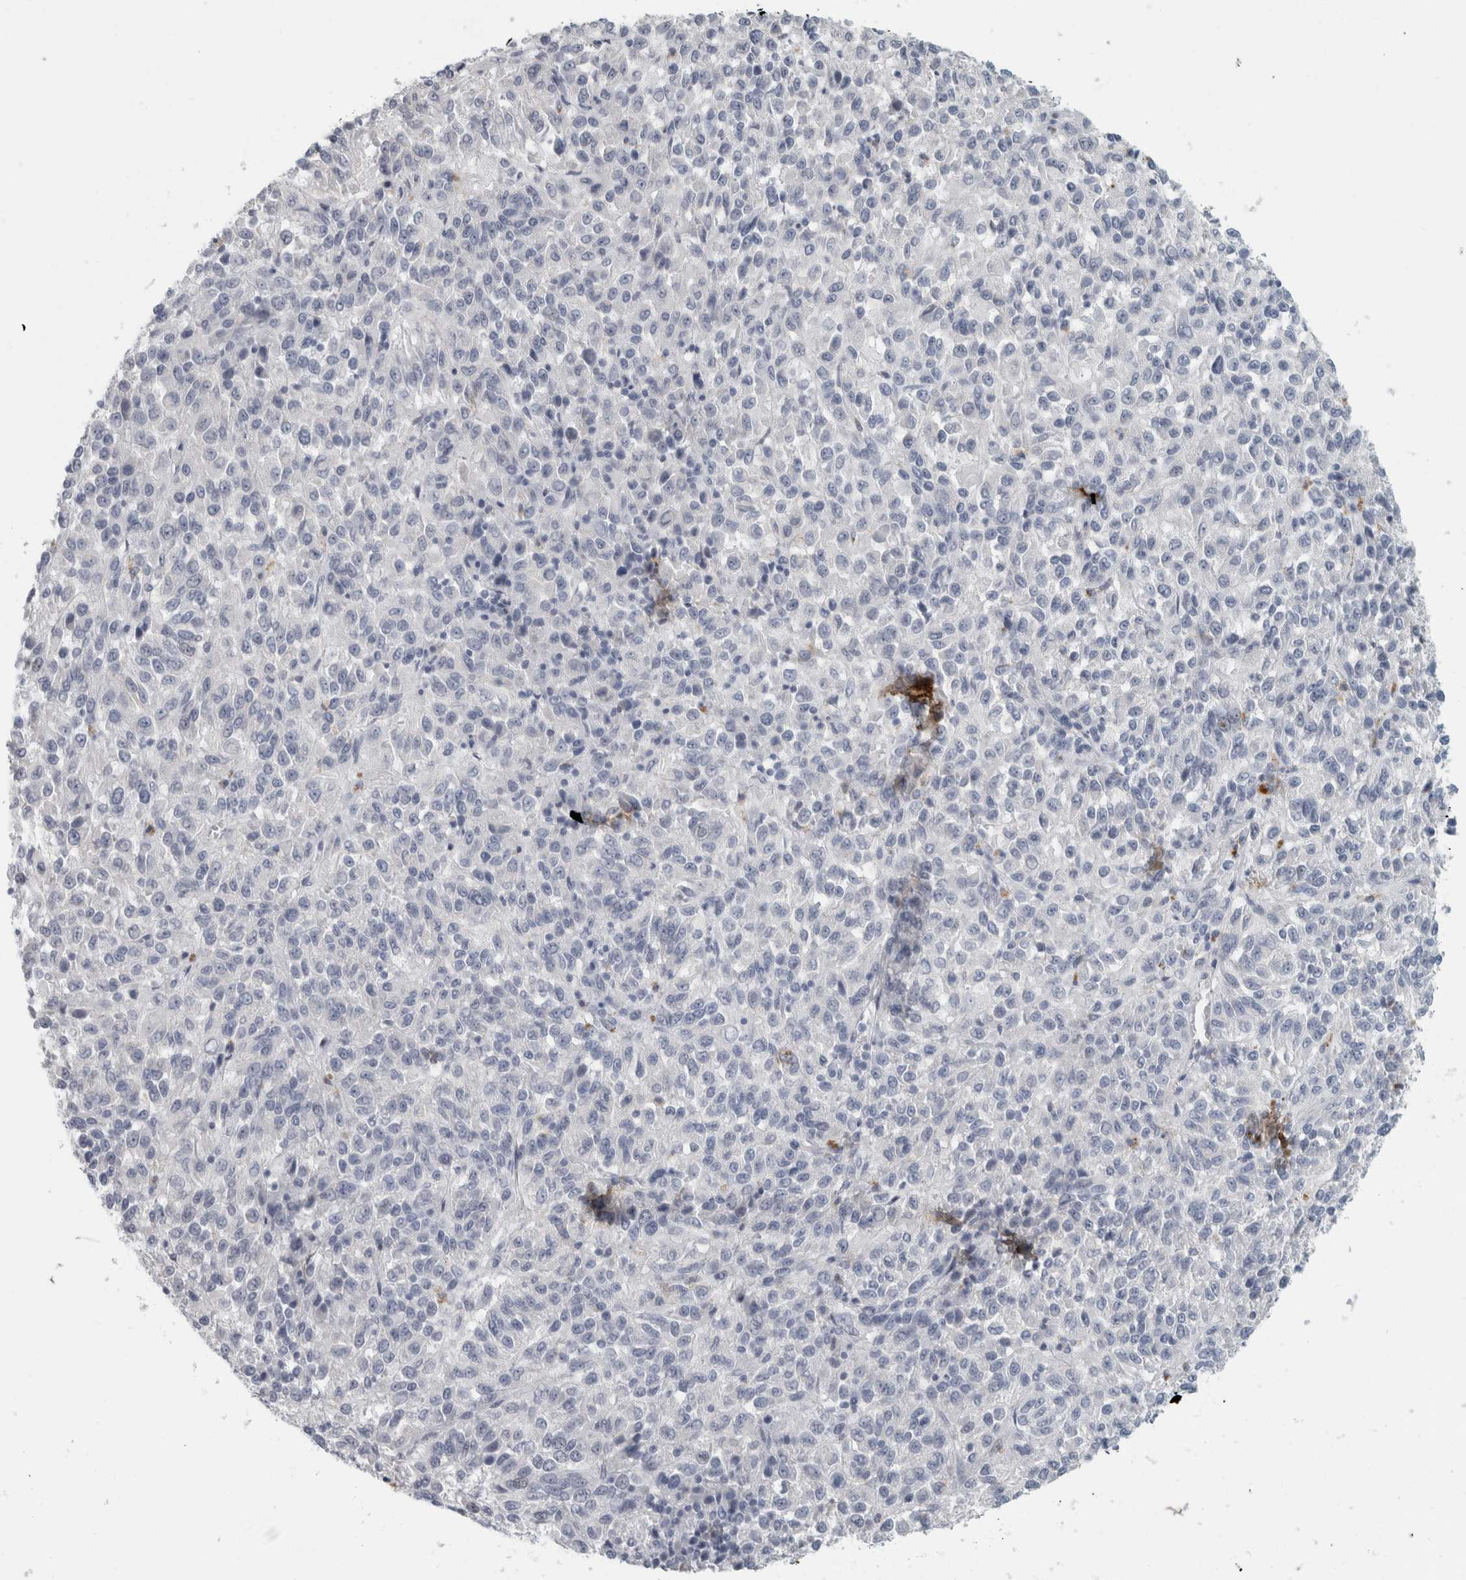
{"staining": {"intensity": "negative", "quantity": "none", "location": "none"}, "tissue": "melanoma", "cell_type": "Tumor cells", "image_type": "cancer", "snomed": [{"axis": "morphology", "description": "Malignant melanoma, Metastatic site"}, {"axis": "topography", "description": "Lung"}], "caption": "Malignant melanoma (metastatic site) was stained to show a protein in brown. There is no significant staining in tumor cells.", "gene": "CPE", "patient": {"sex": "male", "age": 64}}